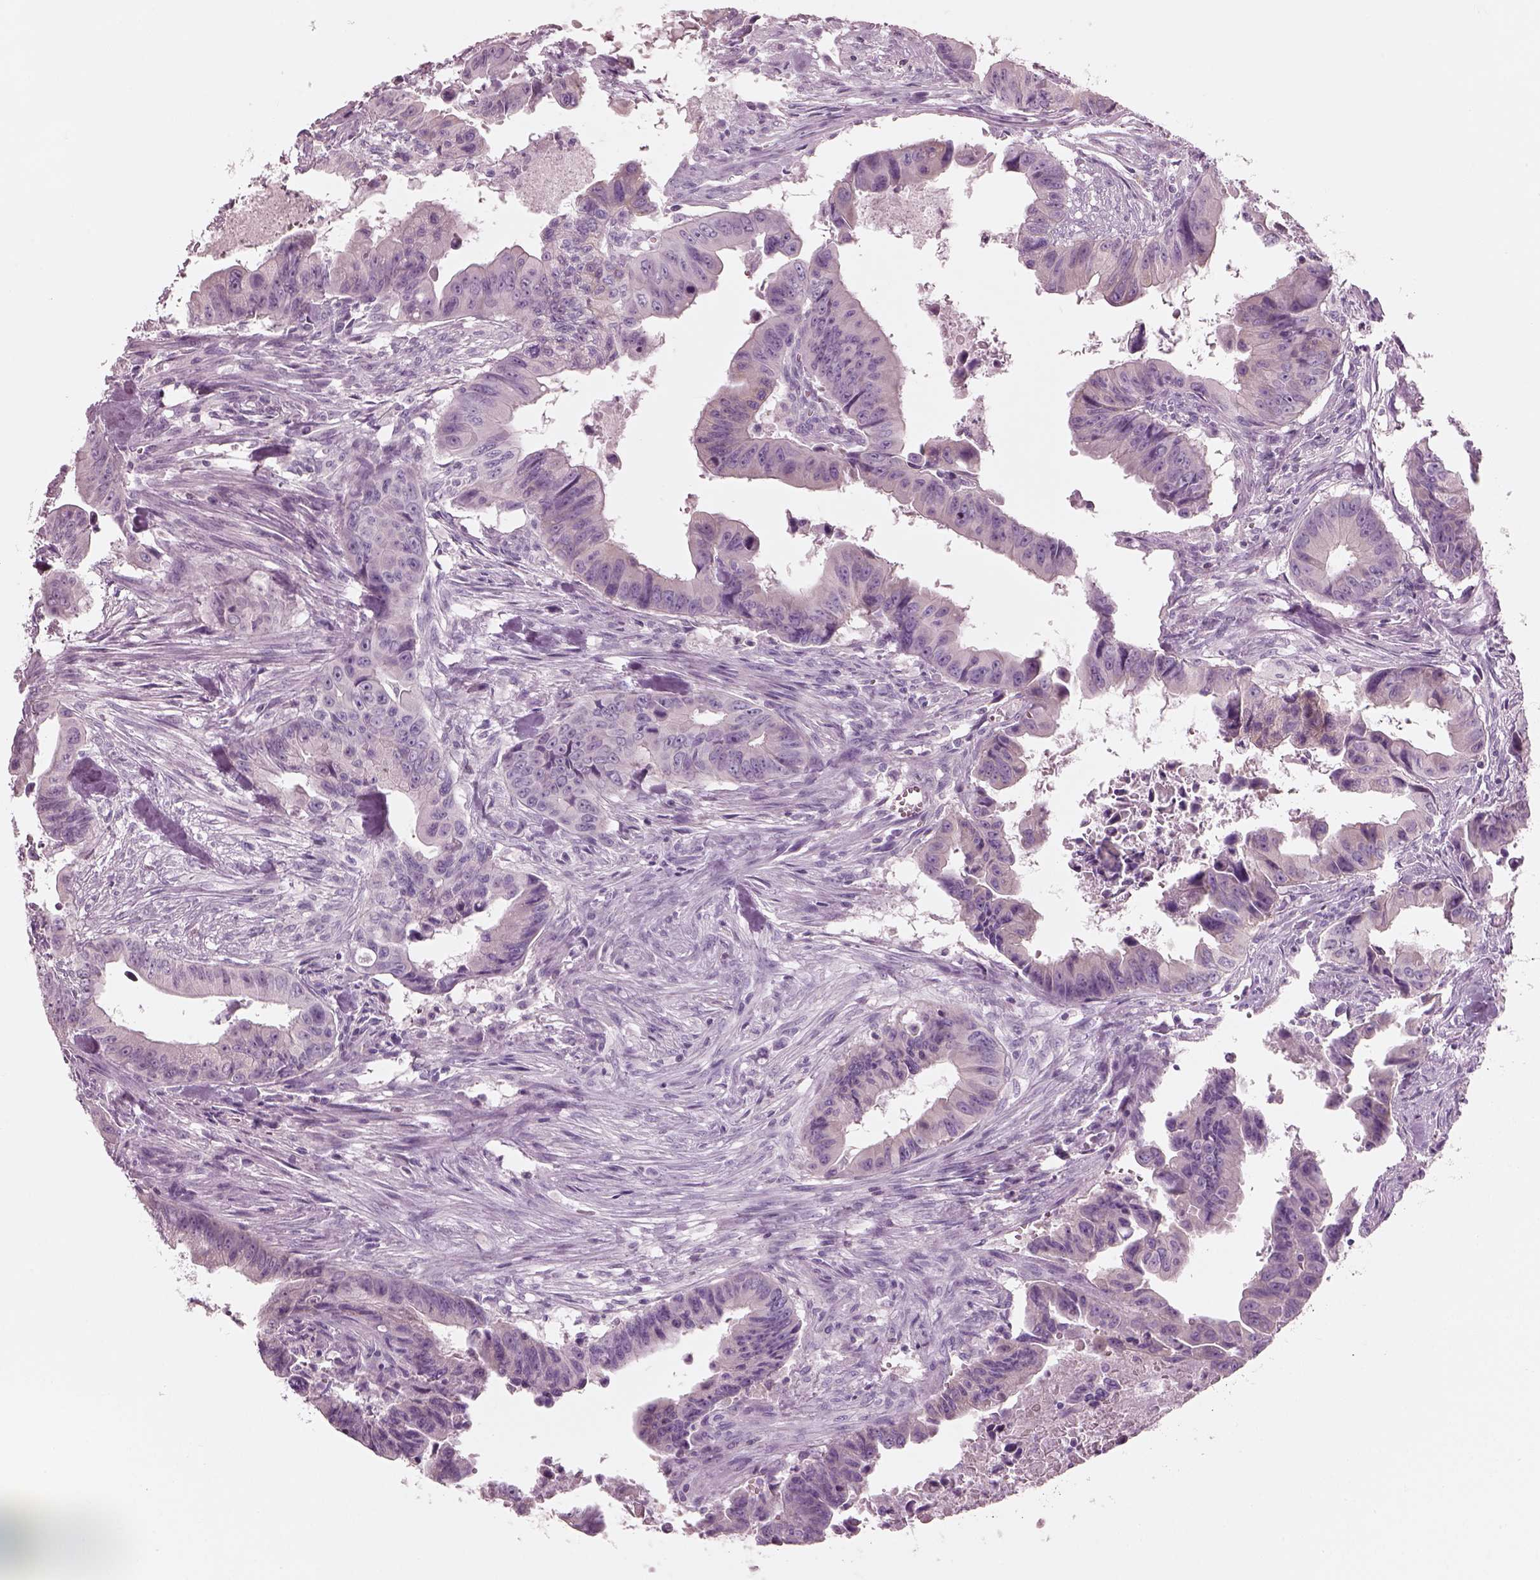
{"staining": {"intensity": "negative", "quantity": "none", "location": "none"}, "tissue": "colorectal cancer", "cell_type": "Tumor cells", "image_type": "cancer", "snomed": [{"axis": "morphology", "description": "Adenocarcinoma, NOS"}, {"axis": "topography", "description": "Colon"}], "caption": "The immunohistochemistry (IHC) micrograph has no significant staining in tumor cells of colorectal cancer (adenocarcinoma) tissue.", "gene": "SLC27A2", "patient": {"sex": "female", "age": 87}}